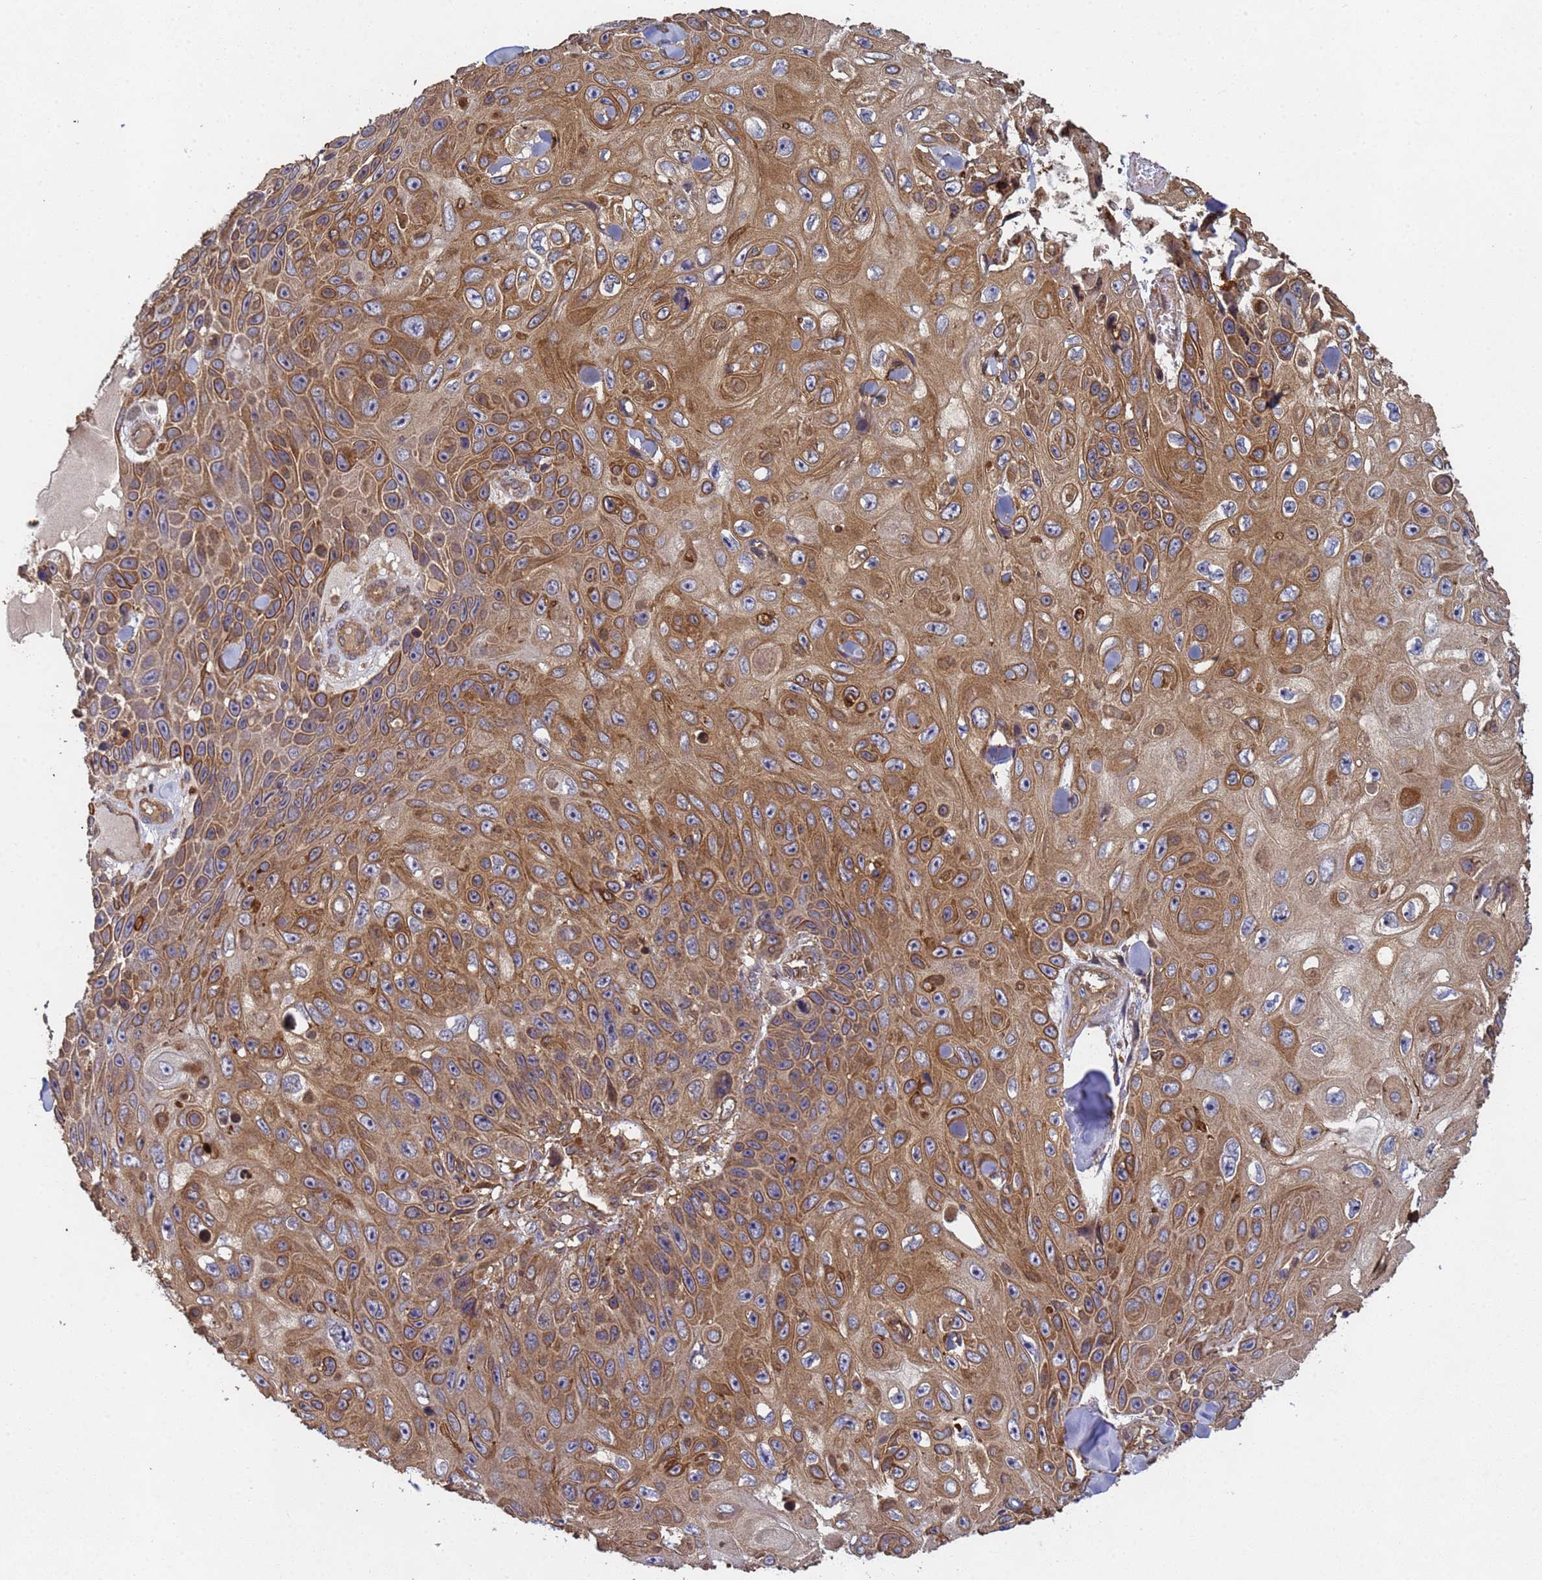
{"staining": {"intensity": "moderate", "quantity": ">75%", "location": "cytoplasmic/membranous"}, "tissue": "skin cancer", "cell_type": "Tumor cells", "image_type": "cancer", "snomed": [{"axis": "morphology", "description": "Squamous cell carcinoma, NOS"}, {"axis": "topography", "description": "Skin"}], "caption": "Protein staining demonstrates moderate cytoplasmic/membranous expression in approximately >75% of tumor cells in squamous cell carcinoma (skin).", "gene": "C8orf34", "patient": {"sex": "male", "age": 82}}